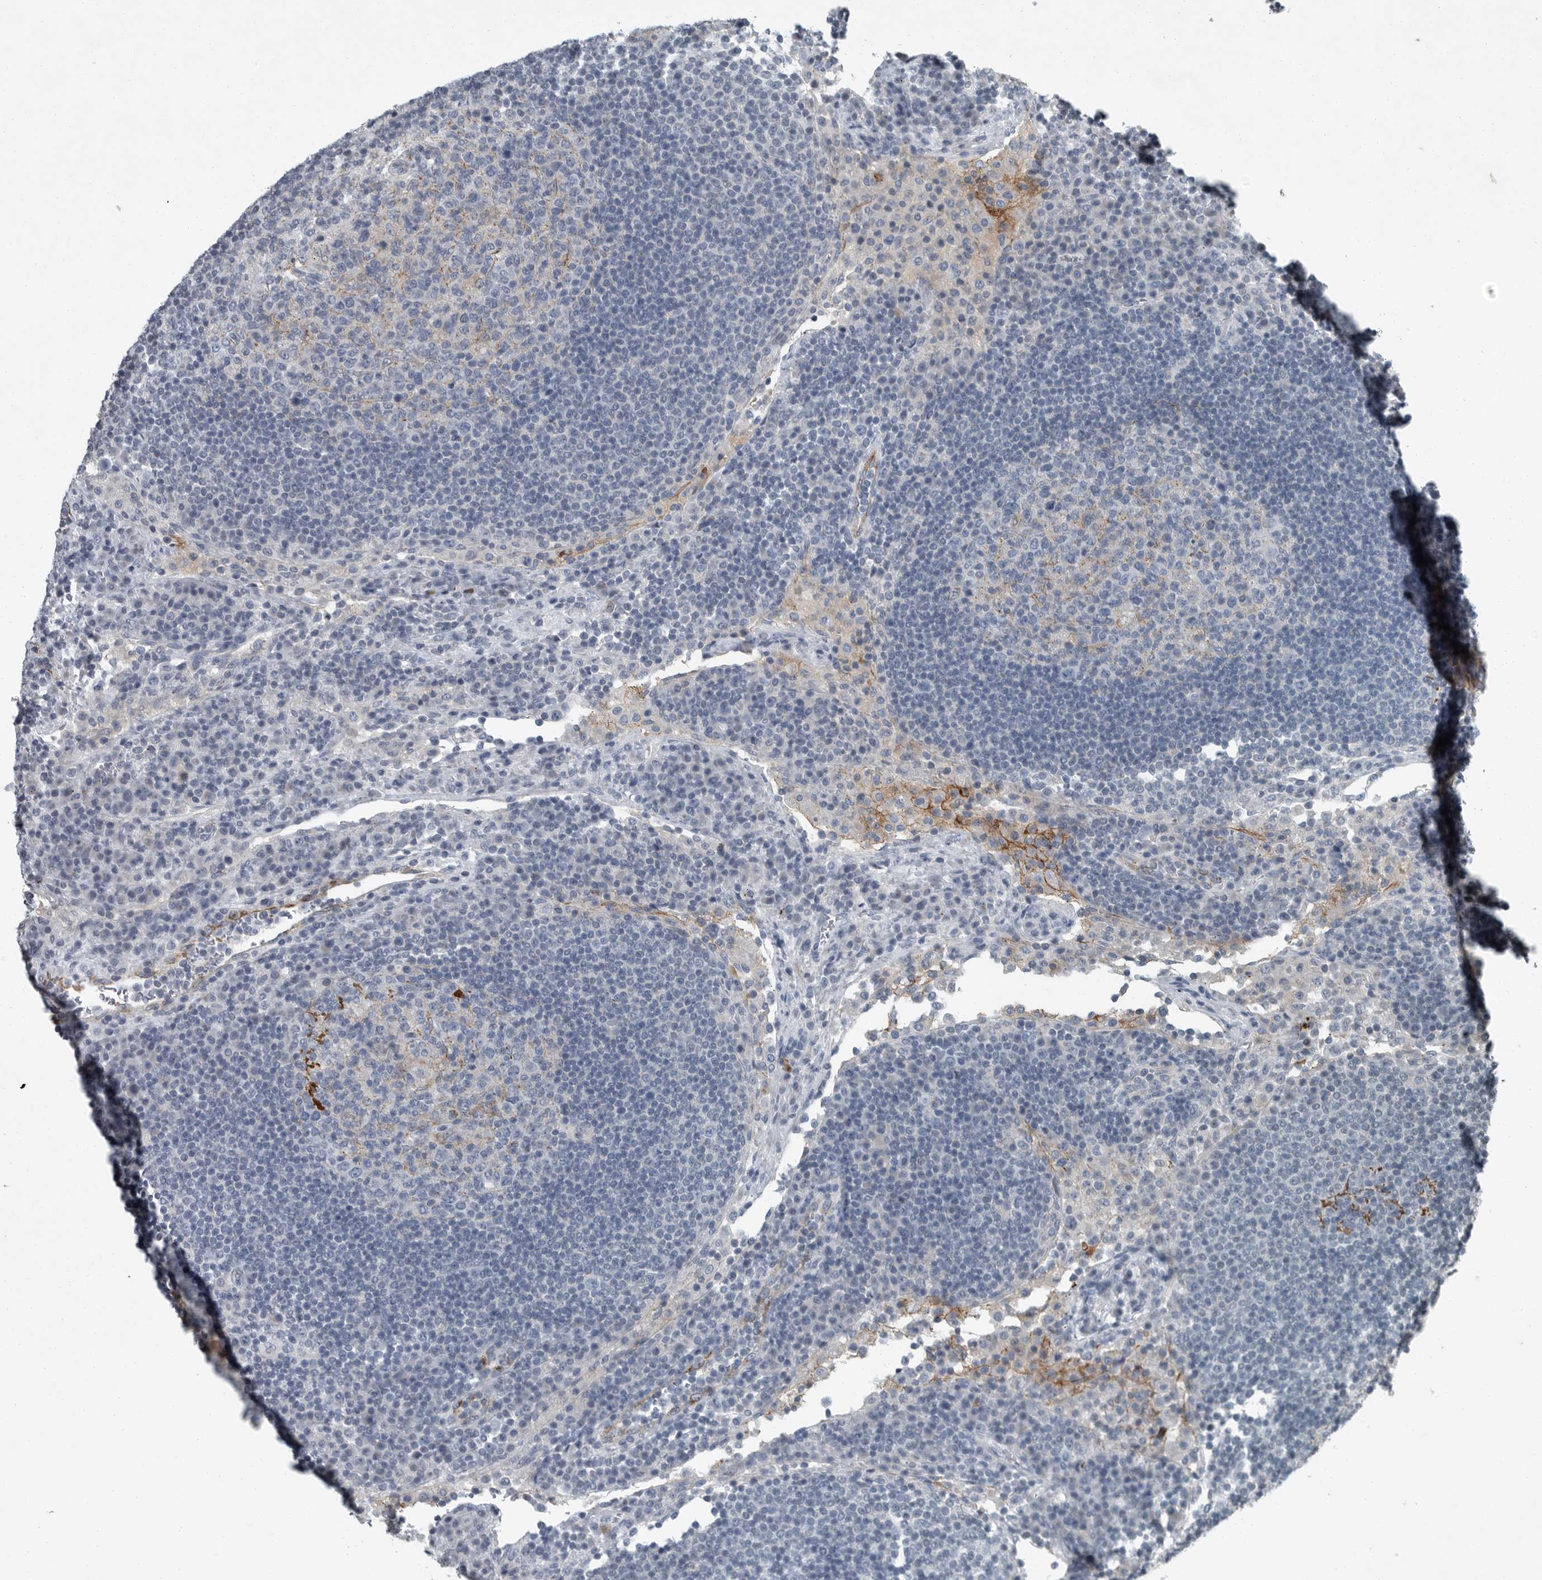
{"staining": {"intensity": "negative", "quantity": "none", "location": "none"}, "tissue": "lymph node", "cell_type": "Germinal center cells", "image_type": "normal", "snomed": [{"axis": "morphology", "description": "Normal tissue, NOS"}, {"axis": "topography", "description": "Lymph node"}], "caption": "Photomicrograph shows no protein staining in germinal center cells of normal lymph node. Brightfield microscopy of immunohistochemistry stained with DAB (3,3'-diaminobenzidine) (brown) and hematoxylin (blue), captured at high magnification.", "gene": "MPP3", "patient": {"sex": "female", "age": 53}}